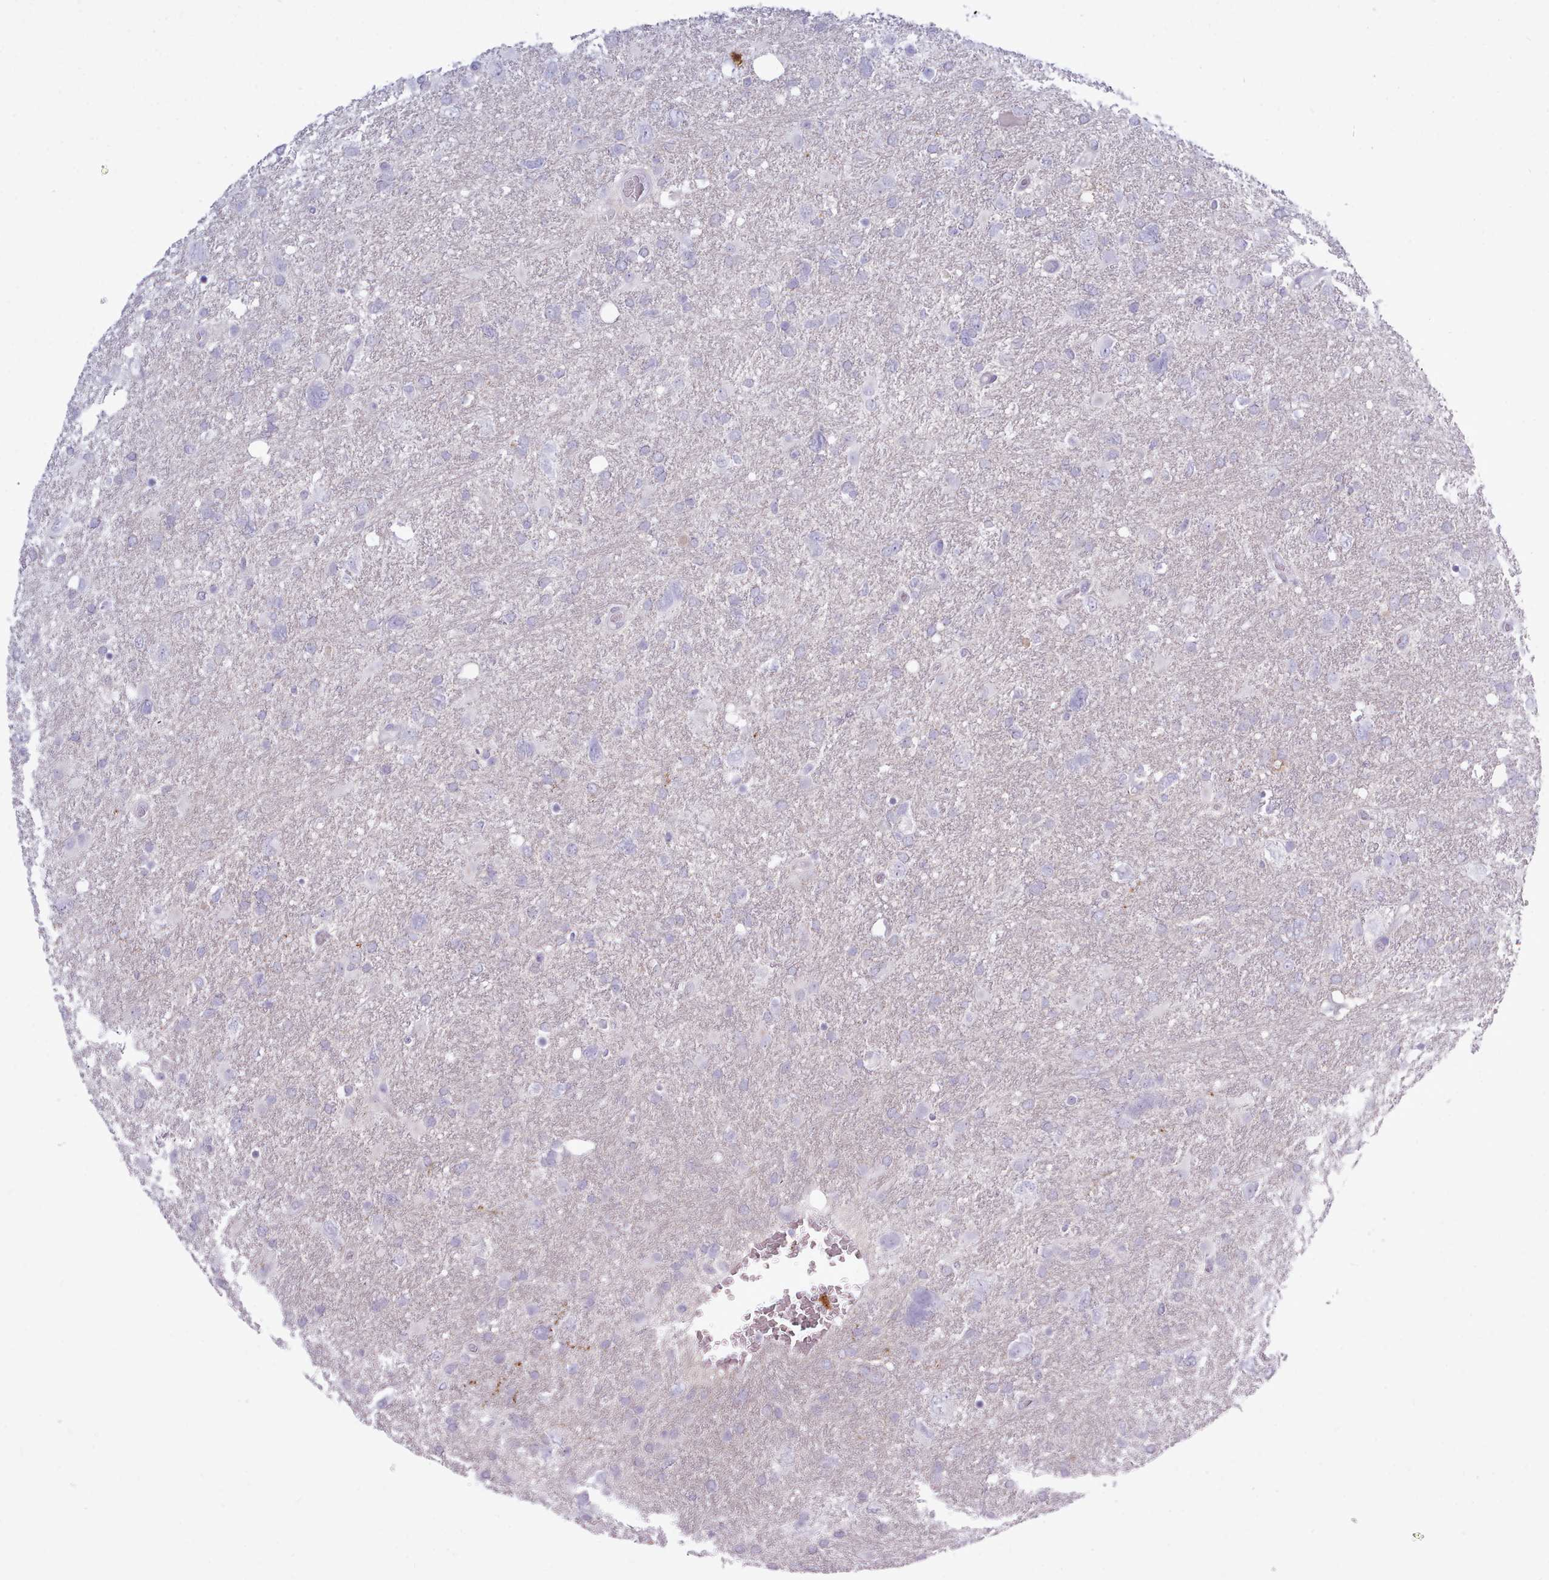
{"staining": {"intensity": "negative", "quantity": "none", "location": "none"}, "tissue": "glioma", "cell_type": "Tumor cells", "image_type": "cancer", "snomed": [{"axis": "morphology", "description": "Glioma, malignant, High grade"}, {"axis": "topography", "description": "Brain"}], "caption": "An immunohistochemistry (IHC) histopathology image of malignant high-grade glioma is shown. There is no staining in tumor cells of malignant high-grade glioma.", "gene": "BDKRB2", "patient": {"sex": "male", "age": 61}}